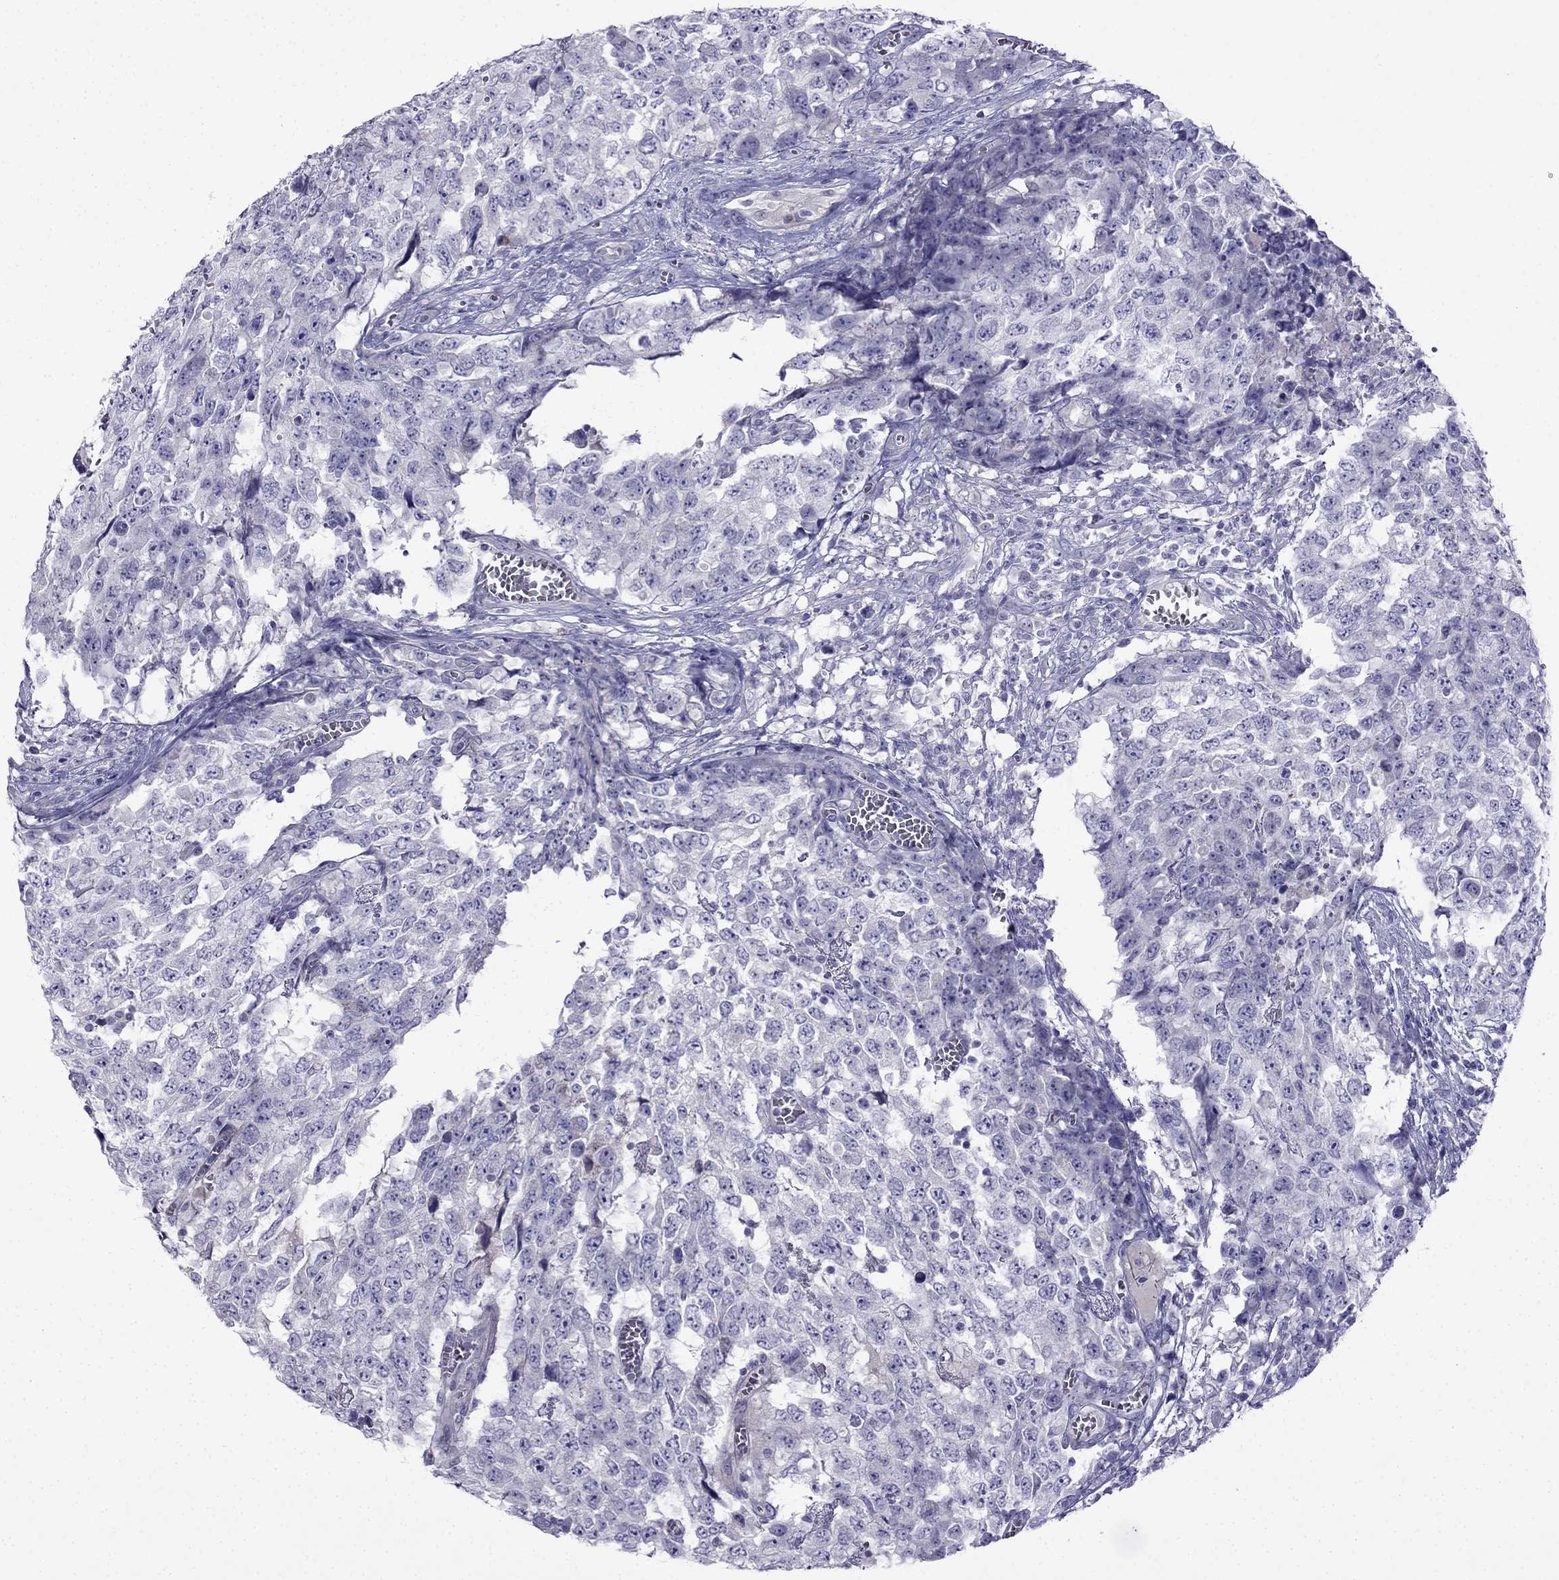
{"staining": {"intensity": "negative", "quantity": "none", "location": "none"}, "tissue": "testis cancer", "cell_type": "Tumor cells", "image_type": "cancer", "snomed": [{"axis": "morphology", "description": "Carcinoma, Embryonal, NOS"}, {"axis": "topography", "description": "Testis"}], "caption": "Human embryonal carcinoma (testis) stained for a protein using immunohistochemistry reveals no staining in tumor cells.", "gene": "PATE1", "patient": {"sex": "male", "age": 23}}